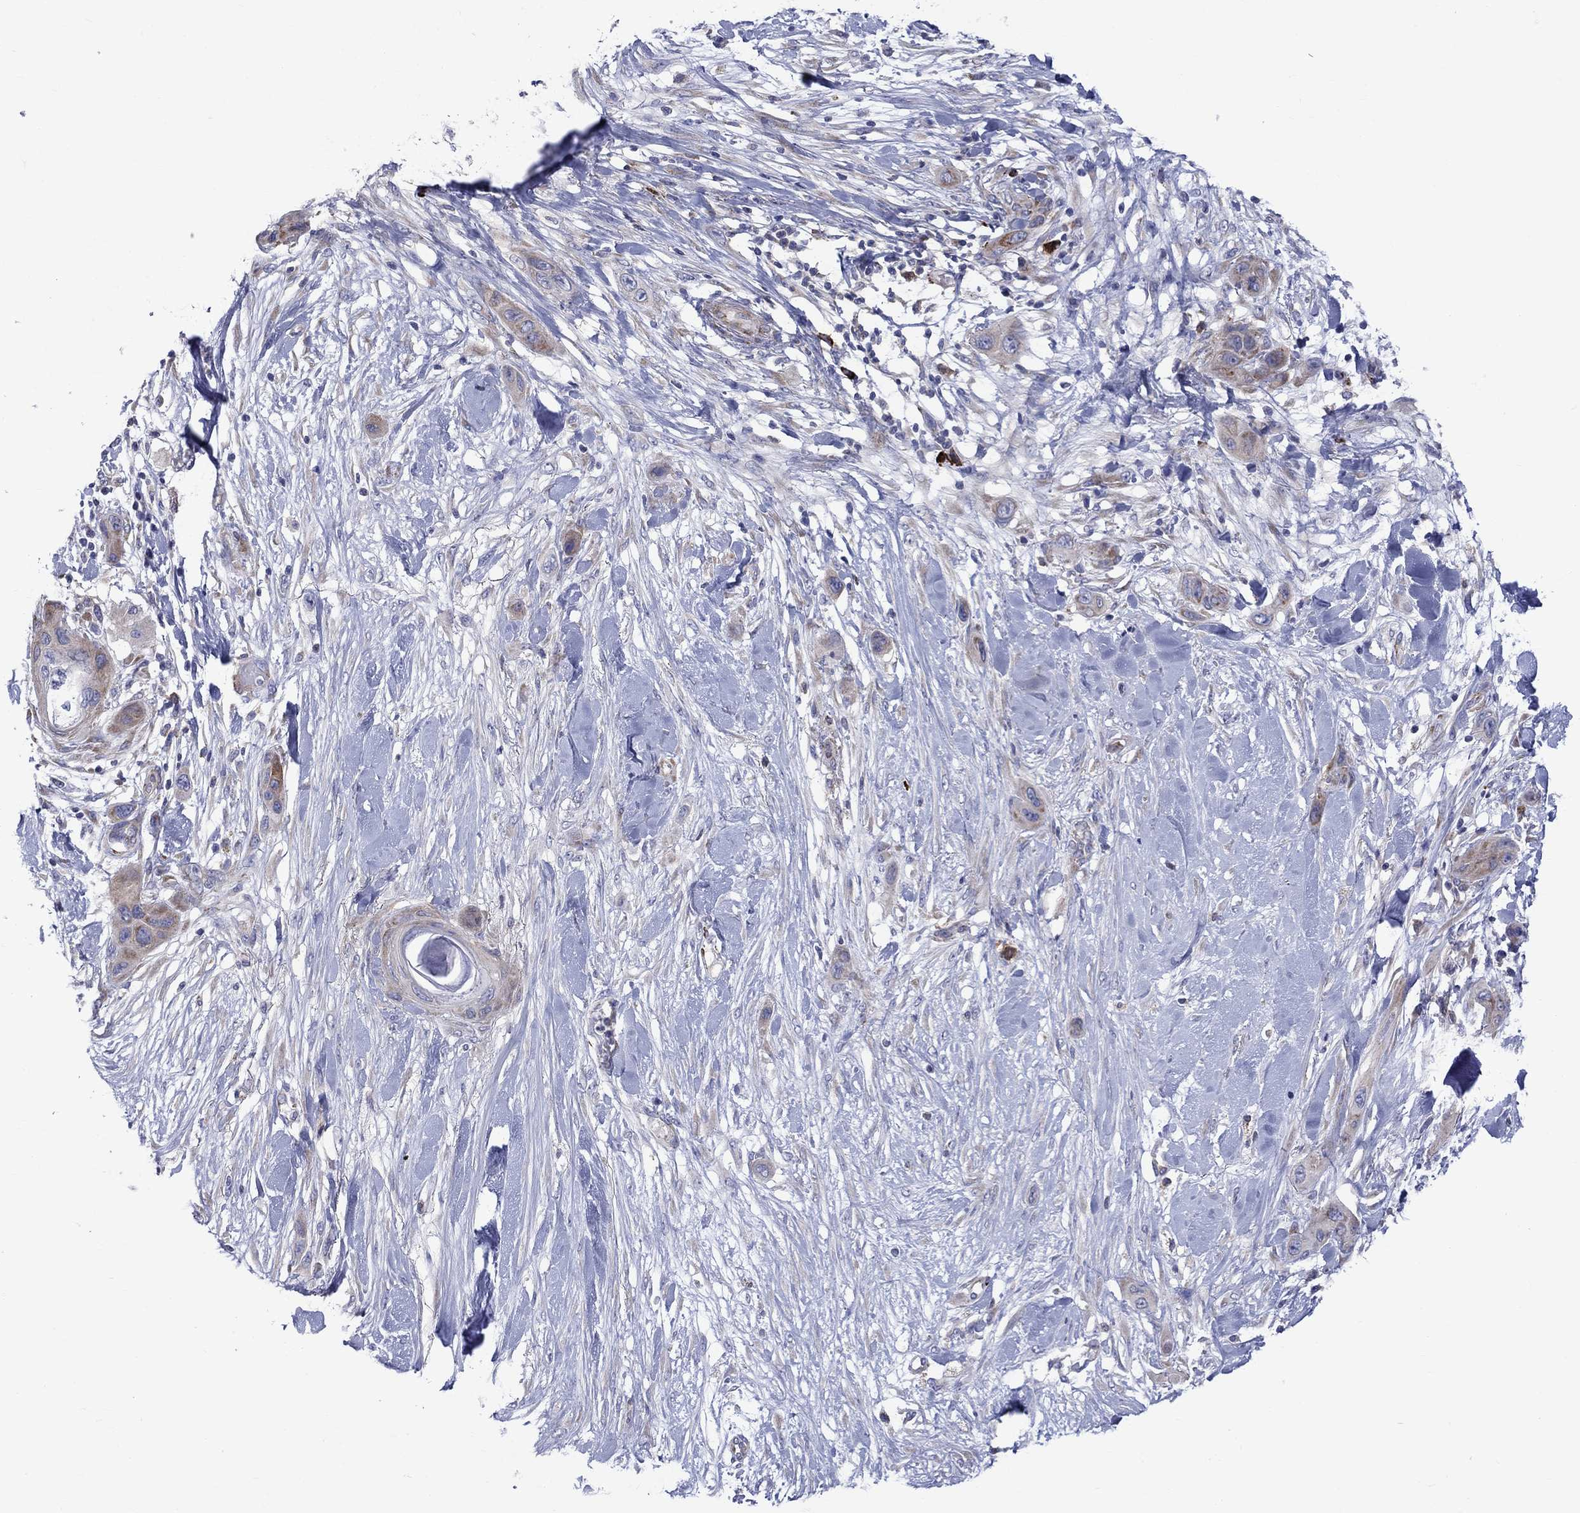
{"staining": {"intensity": "moderate", "quantity": "25%-75%", "location": "cytoplasmic/membranous"}, "tissue": "skin cancer", "cell_type": "Tumor cells", "image_type": "cancer", "snomed": [{"axis": "morphology", "description": "Squamous cell carcinoma, NOS"}, {"axis": "topography", "description": "Skin"}], "caption": "Immunohistochemistry (IHC) (DAB (3,3'-diaminobenzidine)) staining of human skin squamous cell carcinoma exhibits moderate cytoplasmic/membranous protein expression in about 25%-75% of tumor cells.", "gene": "ASNS", "patient": {"sex": "male", "age": 79}}